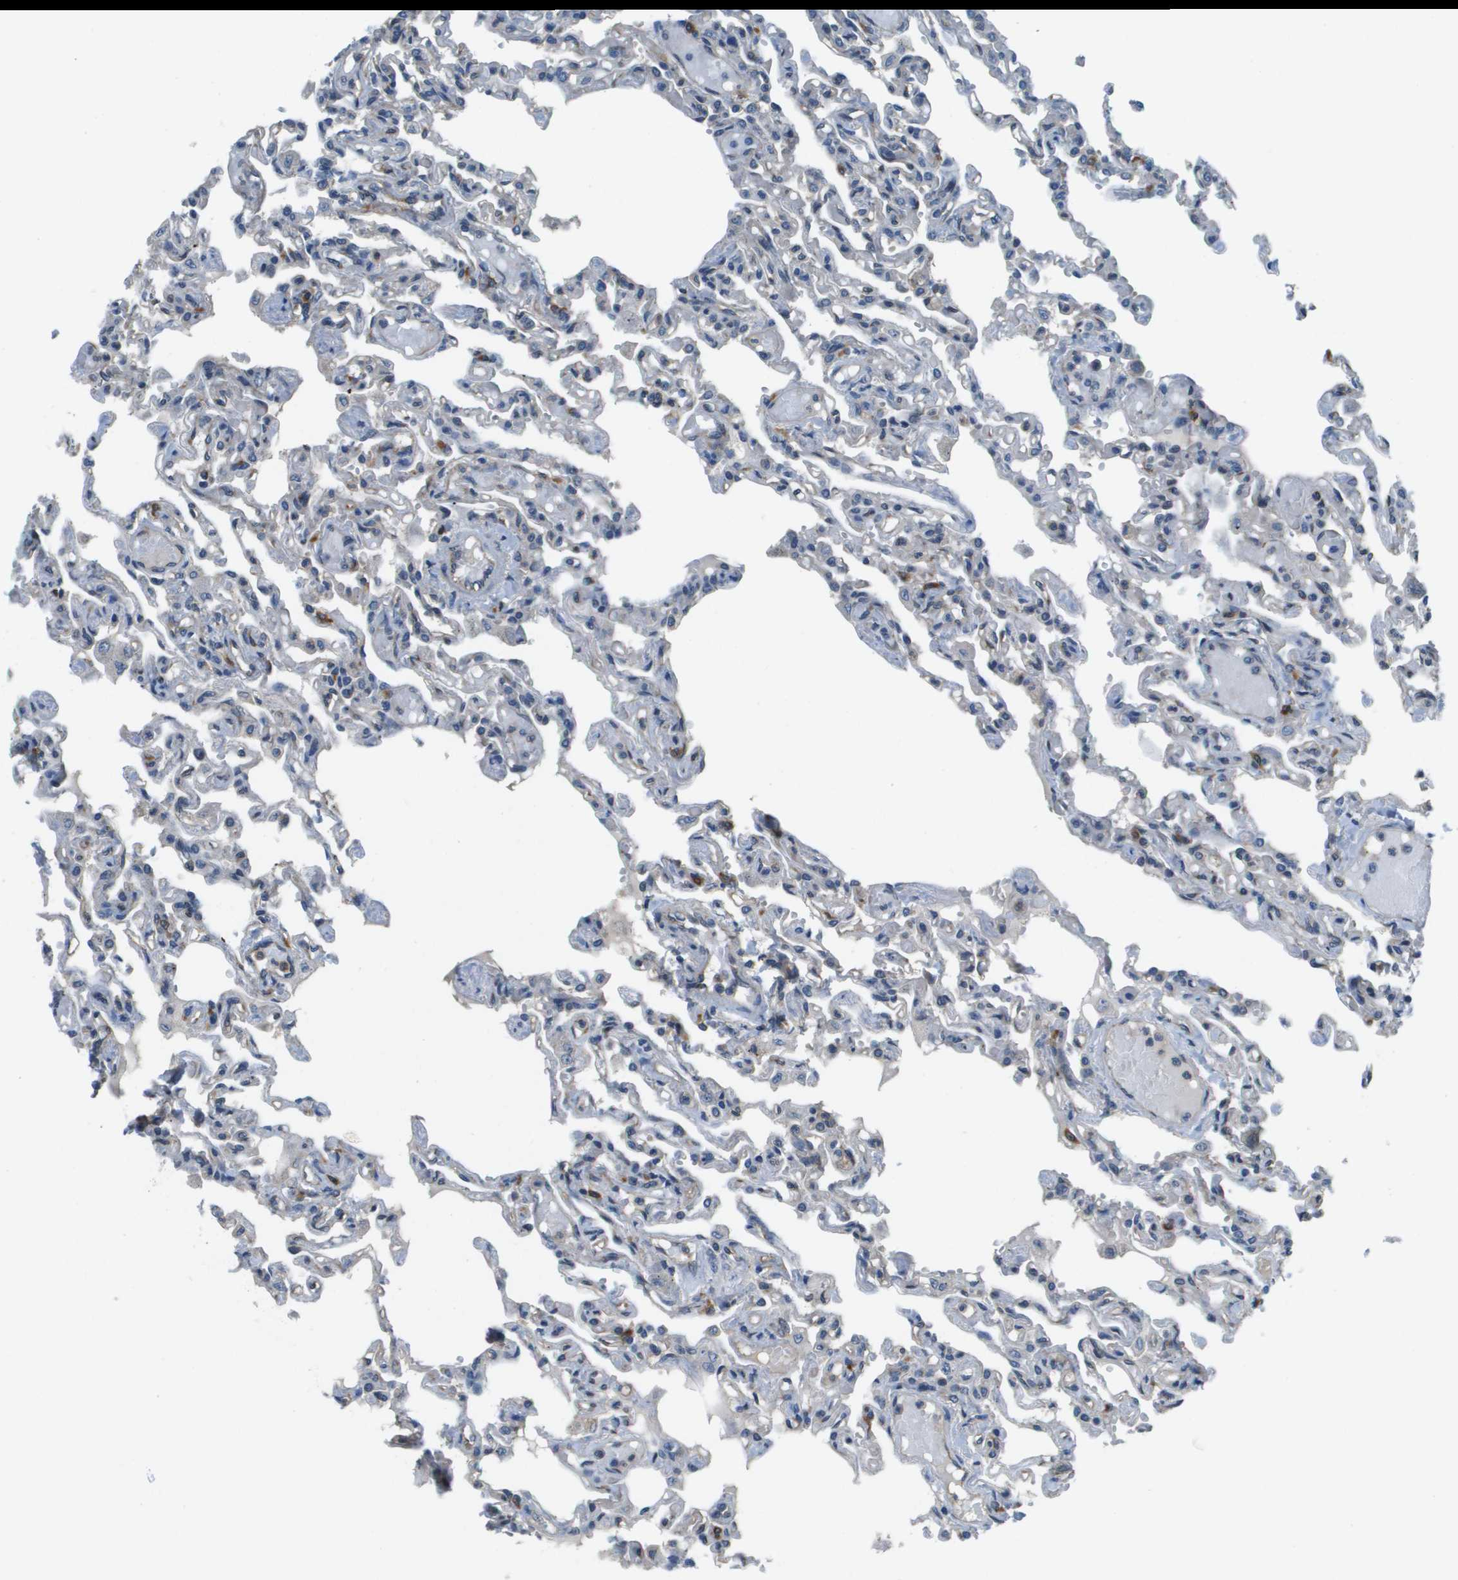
{"staining": {"intensity": "weak", "quantity": "<25%", "location": "cytoplasmic/membranous"}, "tissue": "lung", "cell_type": "Alveolar cells", "image_type": "normal", "snomed": [{"axis": "morphology", "description": "Normal tissue, NOS"}, {"axis": "topography", "description": "Lung"}], "caption": "A high-resolution micrograph shows immunohistochemistry (IHC) staining of benign lung, which displays no significant expression in alveolar cells.", "gene": "SAMSN1", "patient": {"sex": "male", "age": 21}}